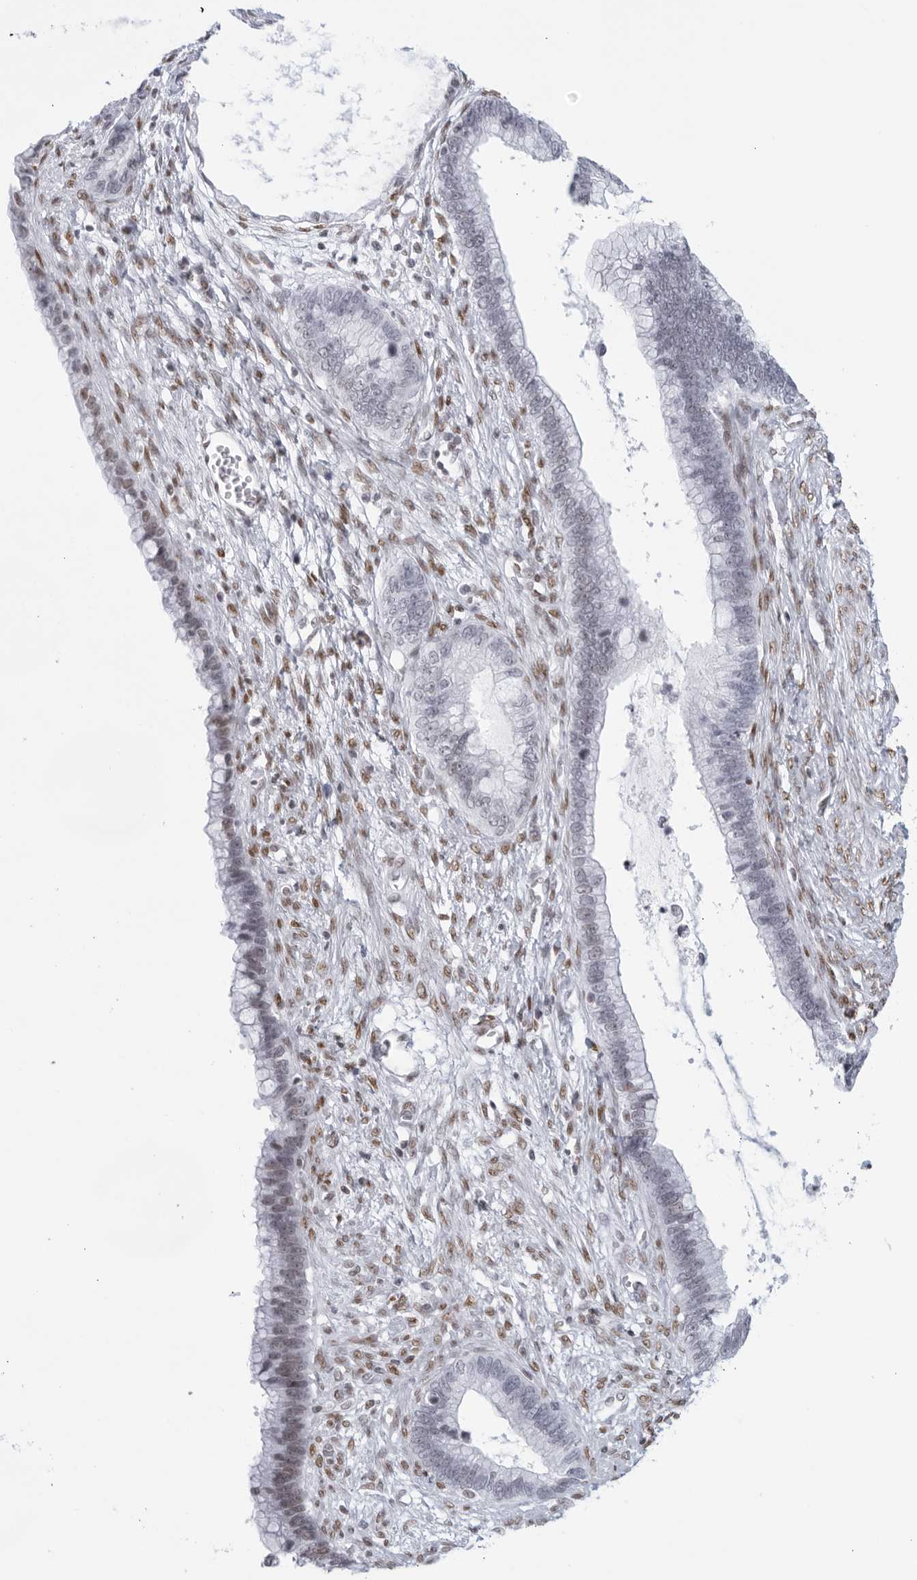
{"staining": {"intensity": "weak", "quantity": "<25%", "location": "nuclear"}, "tissue": "cervical cancer", "cell_type": "Tumor cells", "image_type": "cancer", "snomed": [{"axis": "morphology", "description": "Adenocarcinoma, NOS"}, {"axis": "topography", "description": "Cervix"}], "caption": "Cervical cancer (adenocarcinoma) was stained to show a protein in brown. There is no significant expression in tumor cells.", "gene": "HP1BP3", "patient": {"sex": "female", "age": 44}}